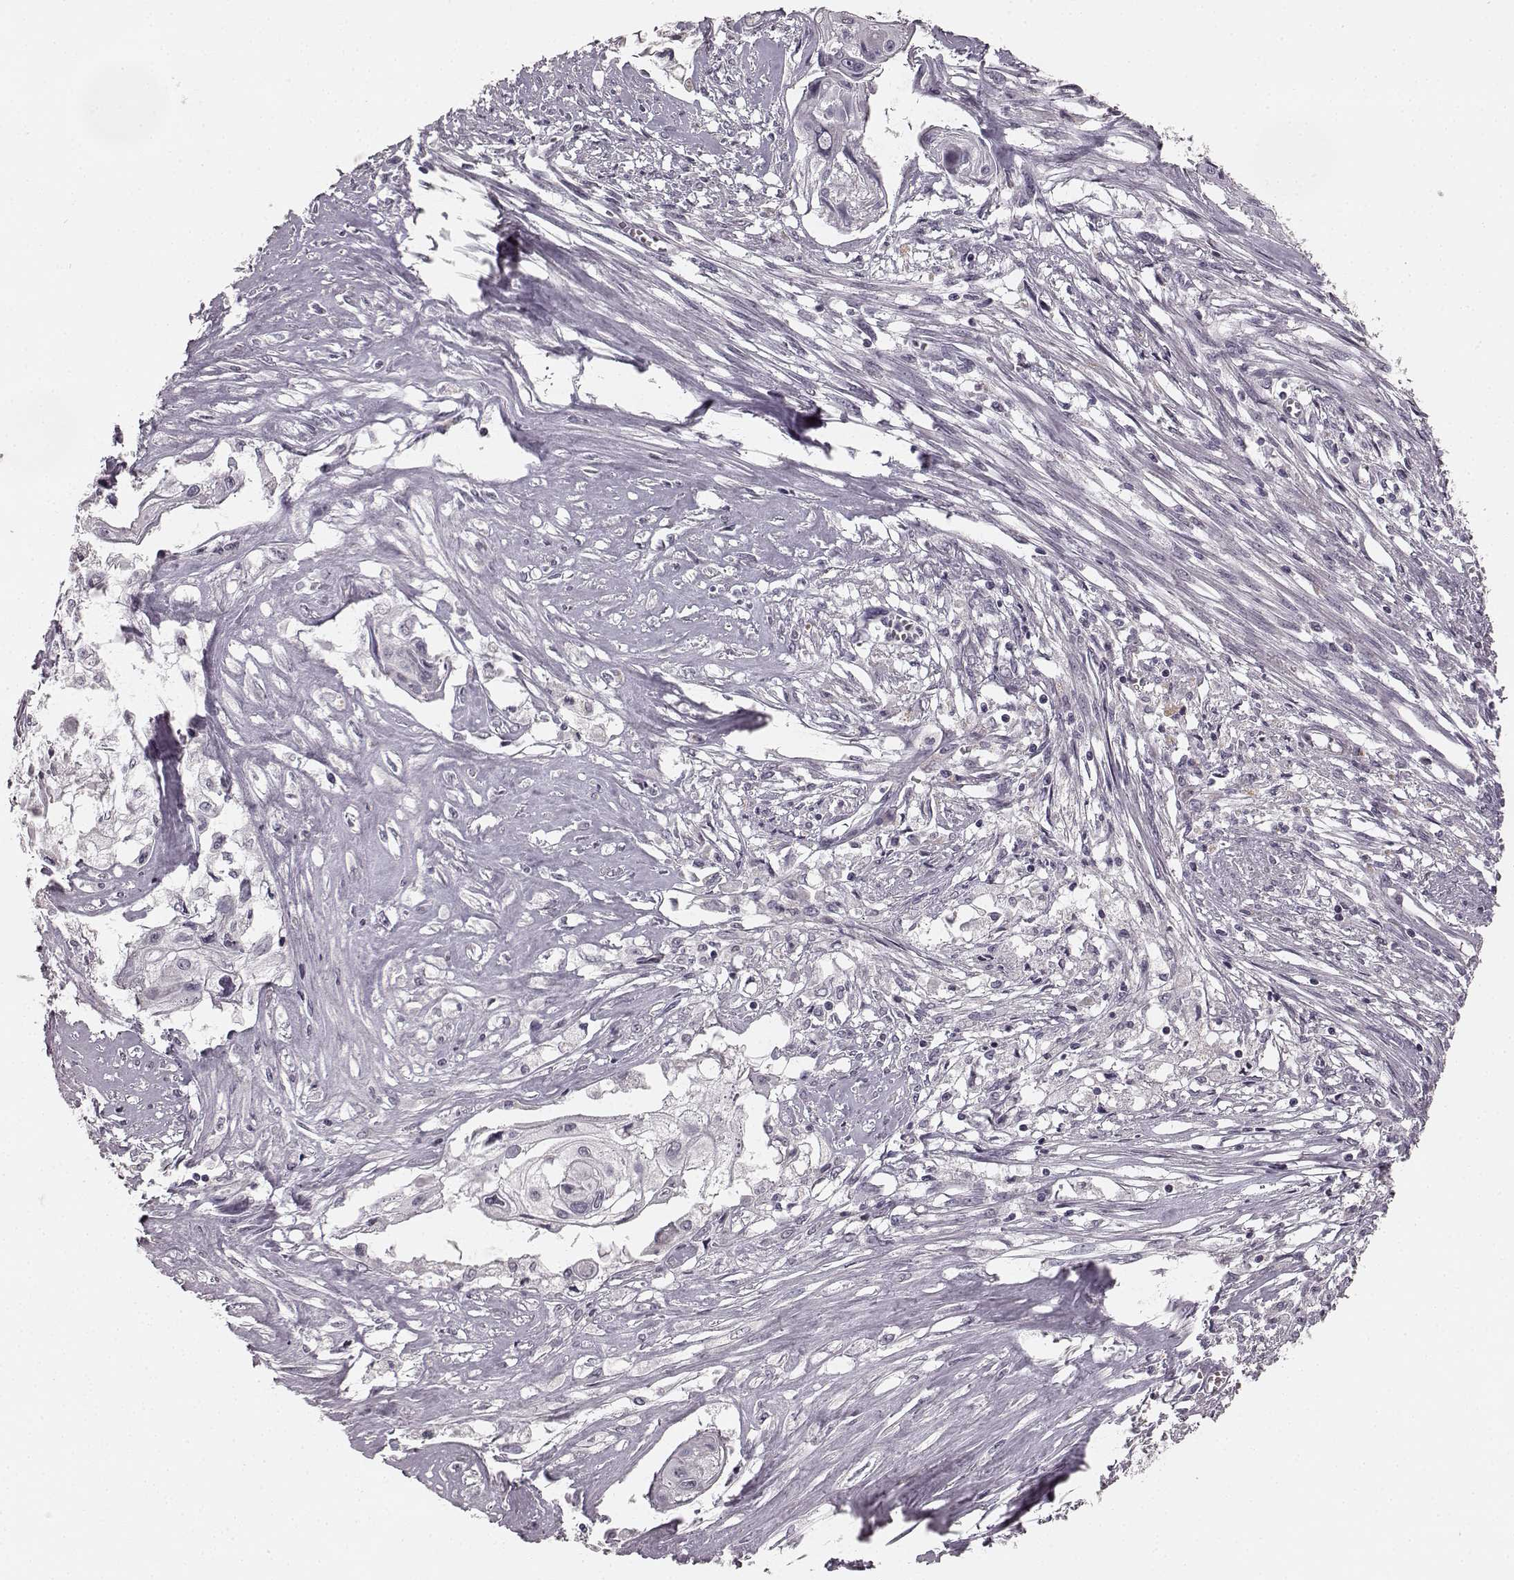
{"staining": {"intensity": "negative", "quantity": "none", "location": "none"}, "tissue": "cervical cancer", "cell_type": "Tumor cells", "image_type": "cancer", "snomed": [{"axis": "morphology", "description": "Squamous cell carcinoma, NOS"}, {"axis": "topography", "description": "Cervix"}], "caption": "DAB (3,3'-diaminobenzidine) immunohistochemical staining of human cervical cancer reveals no significant expression in tumor cells.", "gene": "RIT2", "patient": {"sex": "female", "age": 49}}